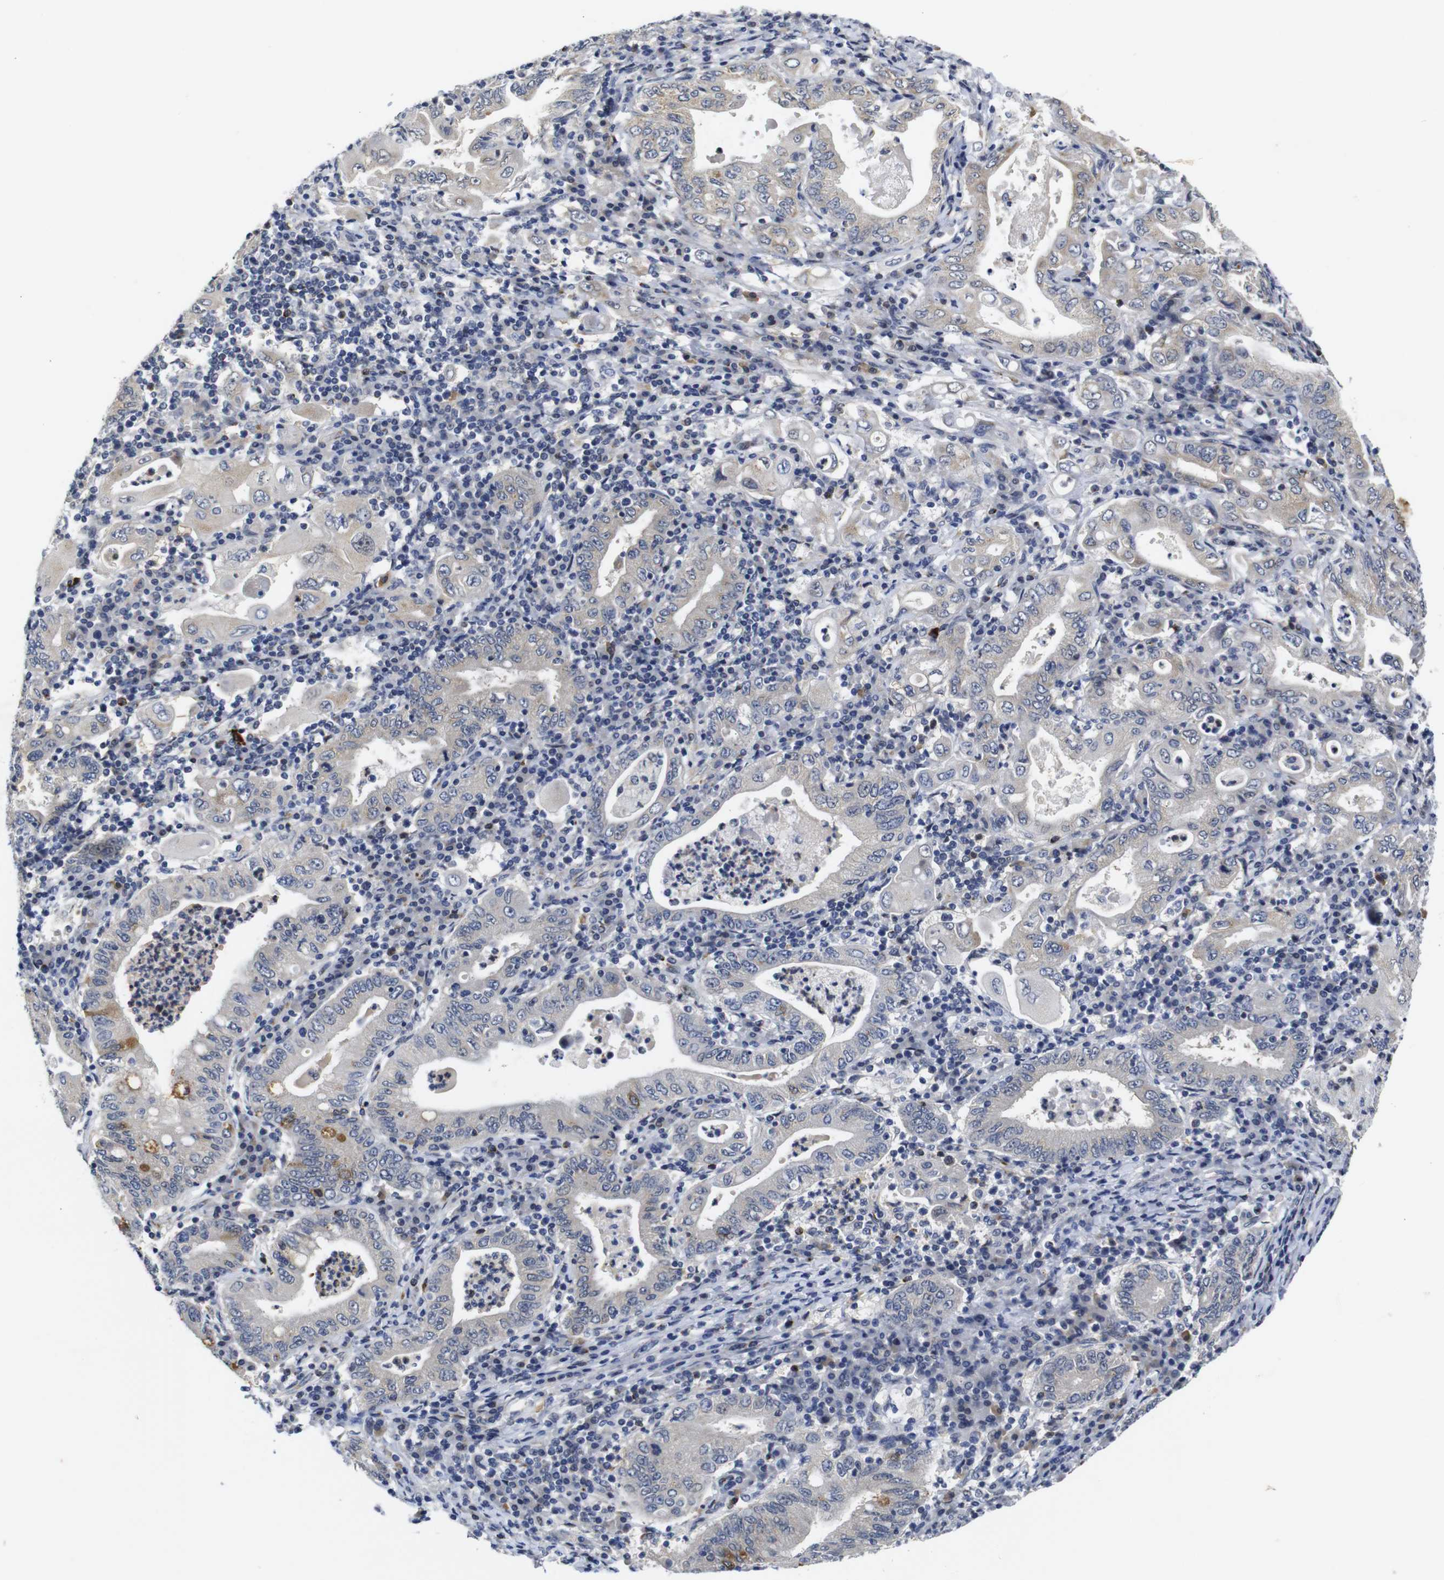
{"staining": {"intensity": "weak", "quantity": "<25%", "location": "cytoplasmic/membranous"}, "tissue": "stomach cancer", "cell_type": "Tumor cells", "image_type": "cancer", "snomed": [{"axis": "morphology", "description": "Normal tissue, NOS"}, {"axis": "morphology", "description": "Adenocarcinoma, NOS"}, {"axis": "topography", "description": "Esophagus"}, {"axis": "topography", "description": "Stomach, upper"}, {"axis": "topography", "description": "Peripheral nerve tissue"}], "caption": "The histopathology image displays no staining of tumor cells in stomach cancer.", "gene": "FURIN", "patient": {"sex": "male", "age": 62}}